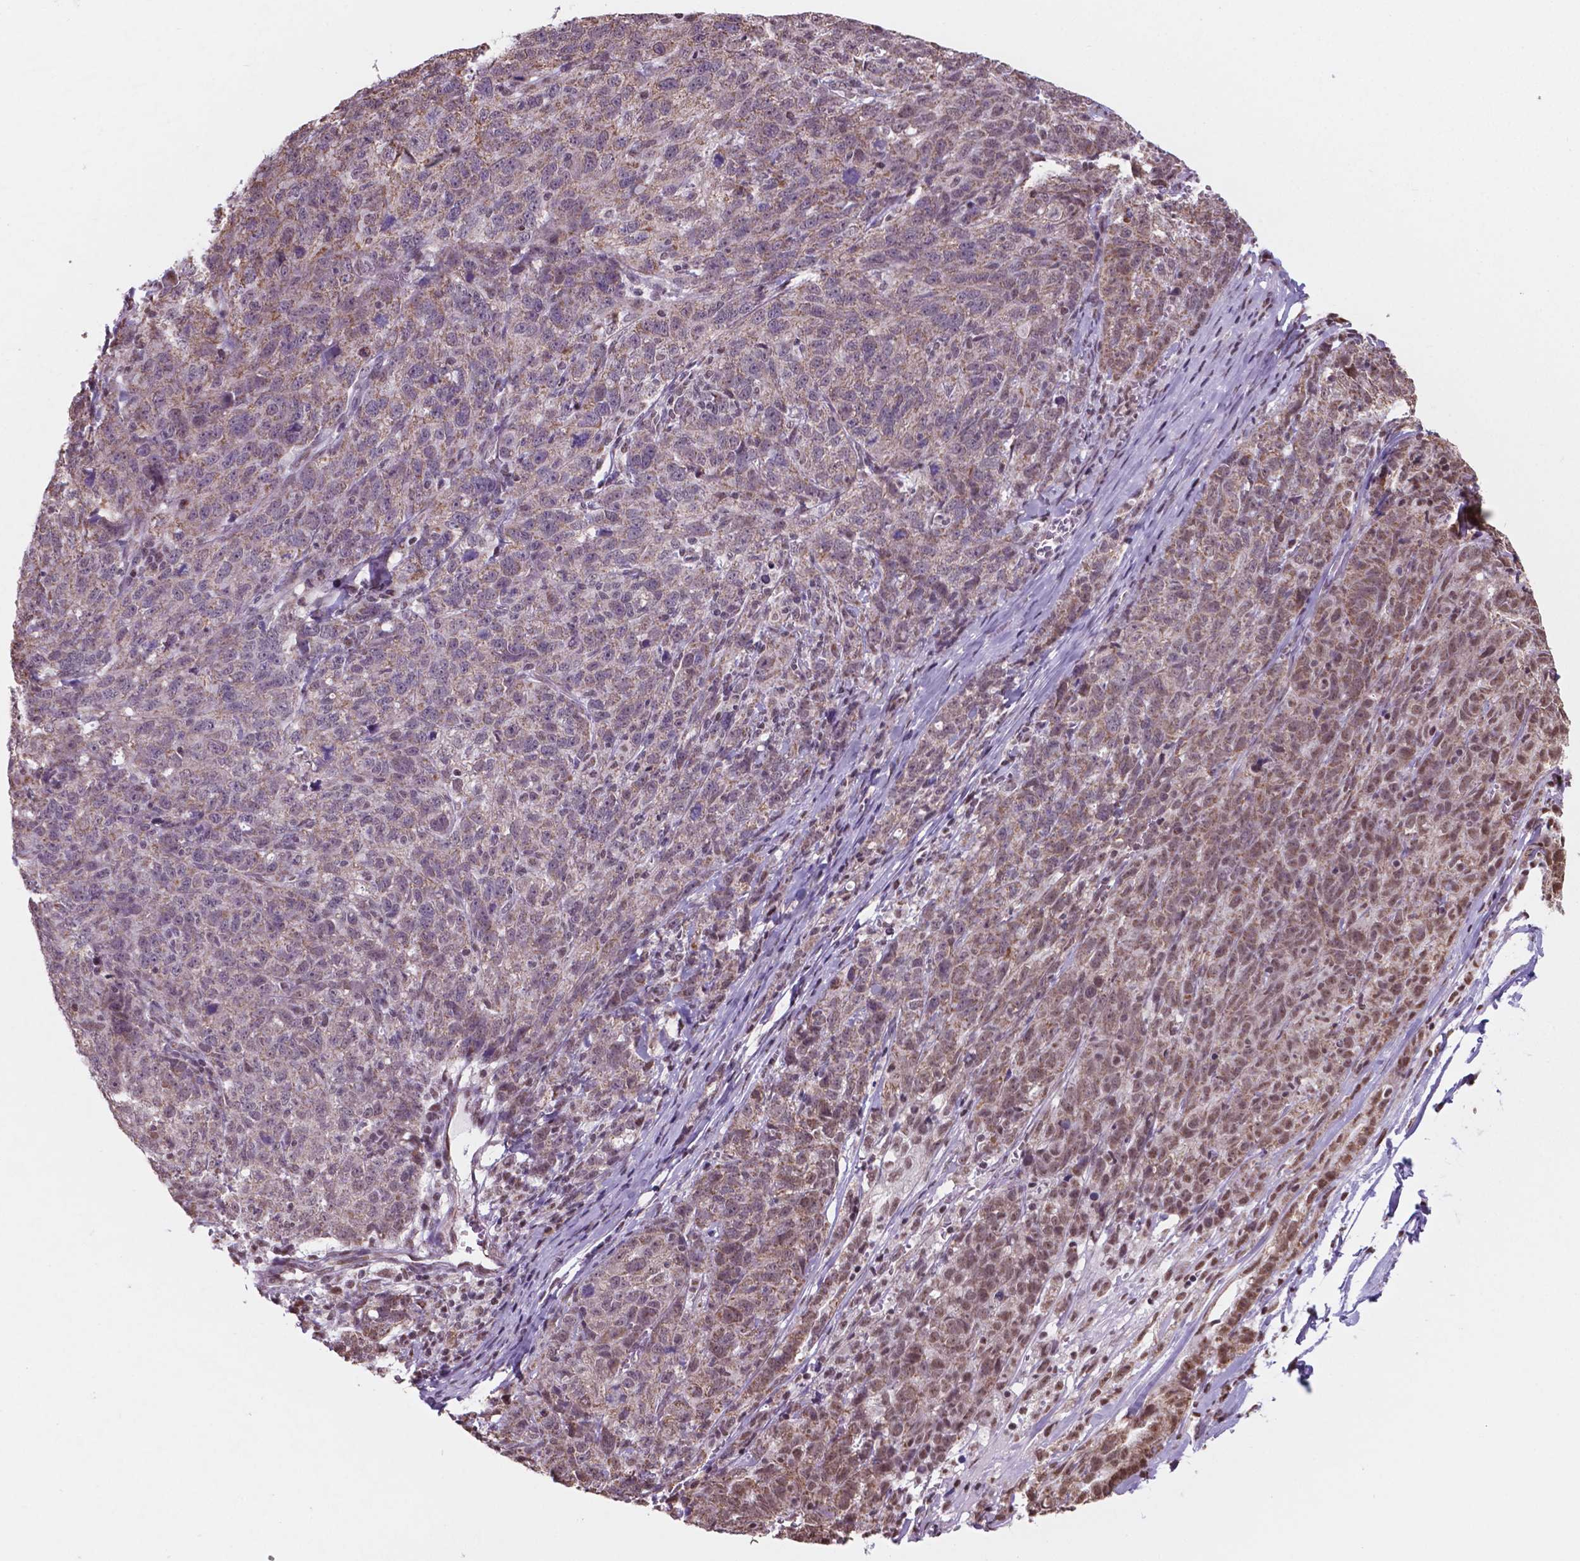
{"staining": {"intensity": "moderate", "quantity": ">75%", "location": "cytoplasmic/membranous,nuclear"}, "tissue": "ovarian cancer", "cell_type": "Tumor cells", "image_type": "cancer", "snomed": [{"axis": "morphology", "description": "Cystadenocarcinoma, serous, NOS"}, {"axis": "topography", "description": "Ovary"}], "caption": "Serous cystadenocarcinoma (ovarian) tissue exhibits moderate cytoplasmic/membranous and nuclear expression in approximately >75% of tumor cells, visualized by immunohistochemistry.", "gene": "NDUFA10", "patient": {"sex": "female", "age": 71}}